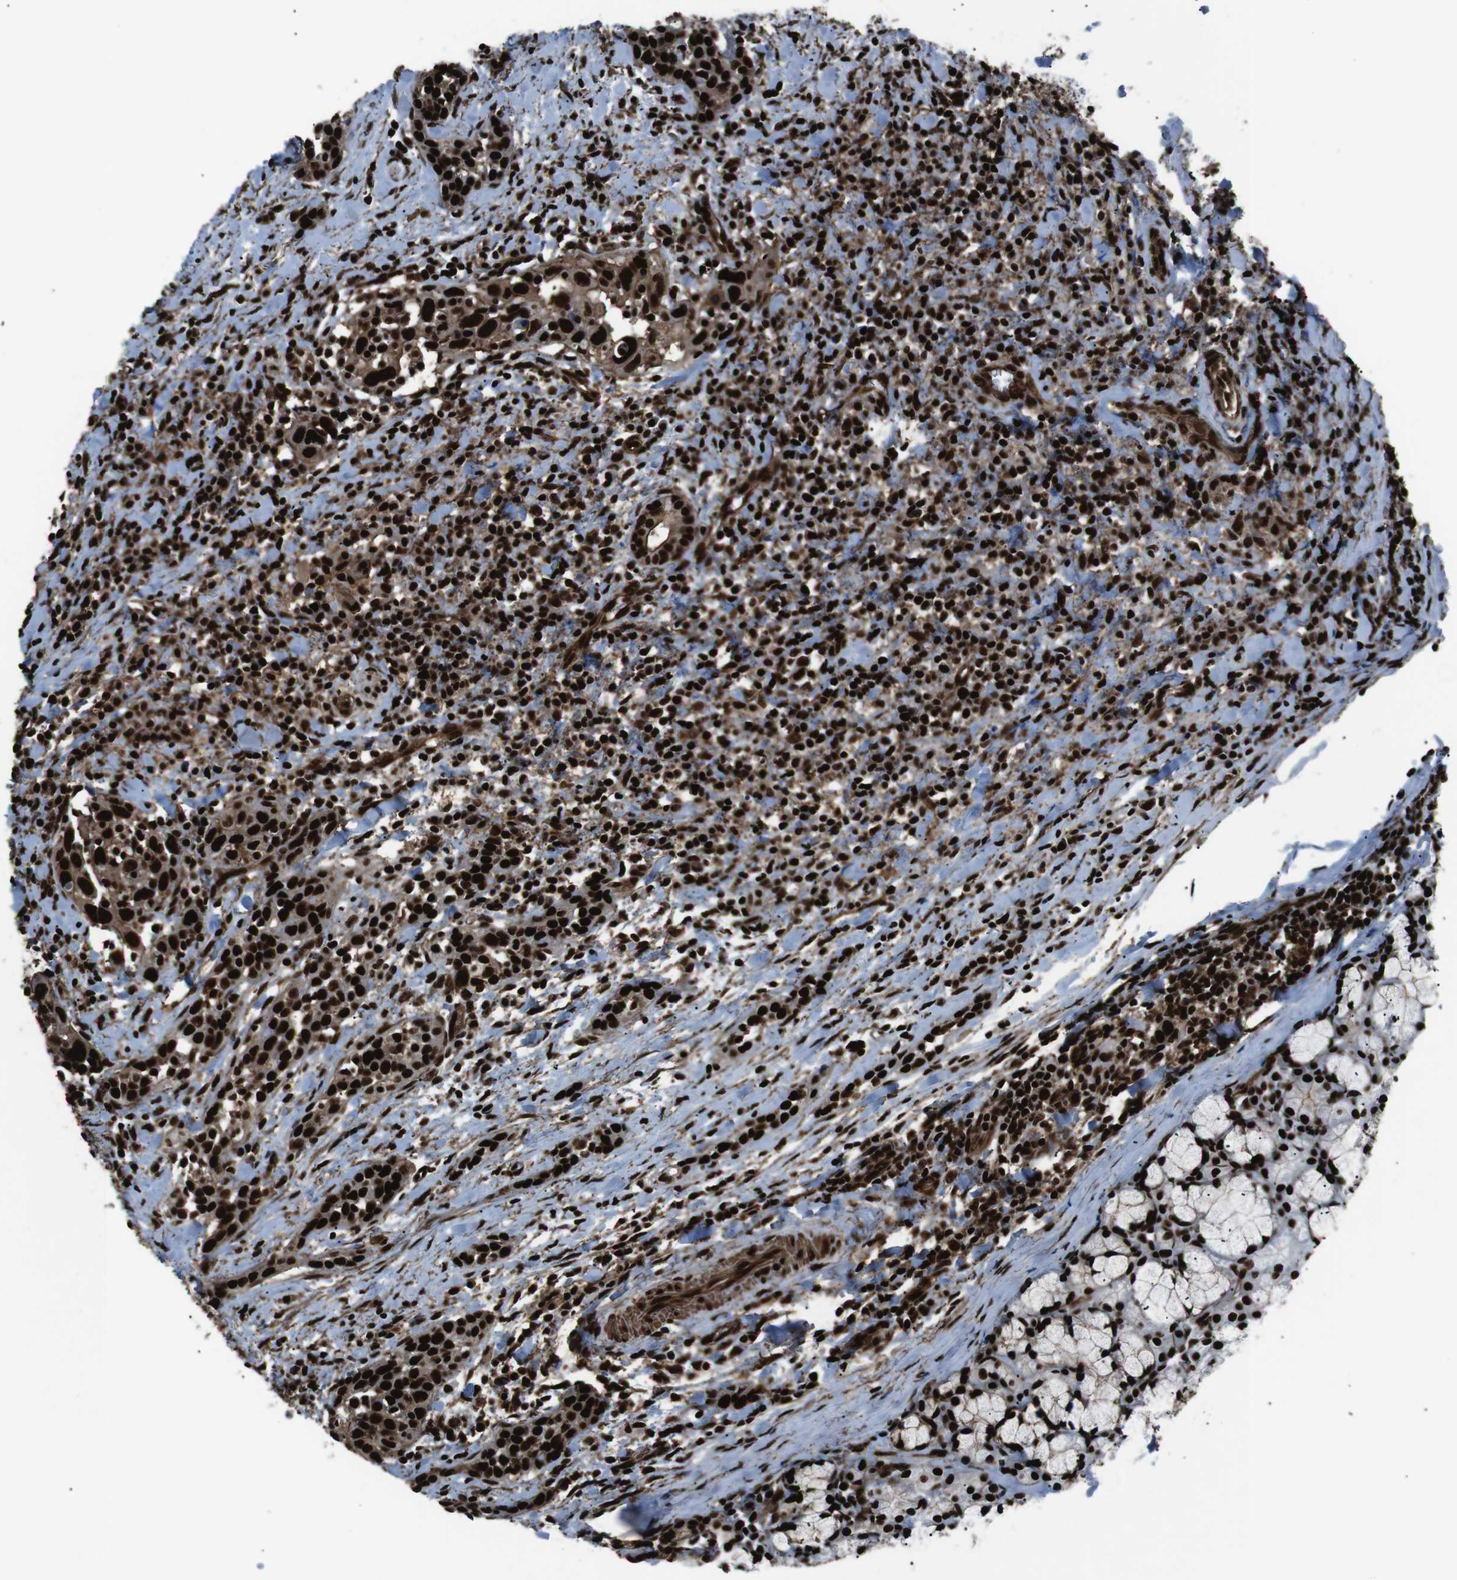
{"staining": {"intensity": "strong", "quantity": ">75%", "location": "cytoplasmic/membranous,nuclear"}, "tissue": "head and neck cancer", "cell_type": "Tumor cells", "image_type": "cancer", "snomed": [{"axis": "morphology", "description": "Squamous cell carcinoma, NOS"}, {"axis": "topography", "description": "Oral tissue"}, {"axis": "topography", "description": "Head-Neck"}], "caption": "Strong cytoplasmic/membranous and nuclear expression for a protein is identified in about >75% of tumor cells of squamous cell carcinoma (head and neck) using IHC.", "gene": "HNRNPU", "patient": {"sex": "female", "age": 50}}